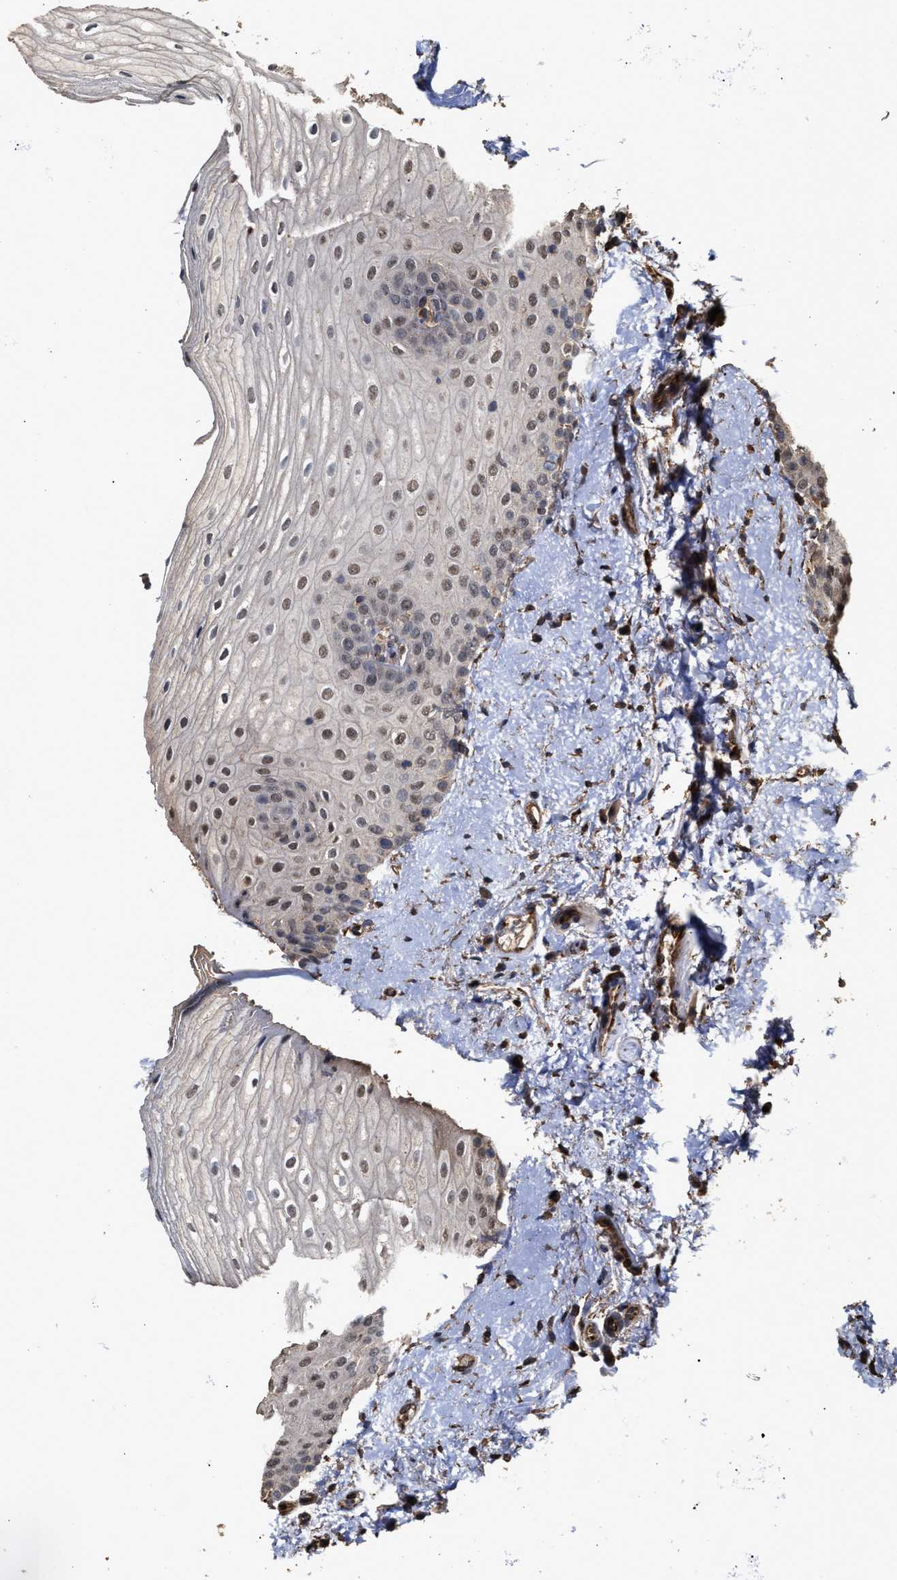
{"staining": {"intensity": "weak", "quantity": ">75%", "location": "nuclear"}, "tissue": "oral mucosa", "cell_type": "Squamous epithelial cells", "image_type": "normal", "snomed": [{"axis": "morphology", "description": "Normal tissue, NOS"}, {"axis": "topography", "description": "Skin"}, {"axis": "topography", "description": "Oral tissue"}], "caption": "Unremarkable oral mucosa displays weak nuclear staining in approximately >75% of squamous epithelial cells The staining is performed using DAB (3,3'-diaminobenzidine) brown chromogen to label protein expression. The nuclei are counter-stained blue using hematoxylin..", "gene": "ZNHIT6", "patient": {"sex": "male", "age": 84}}